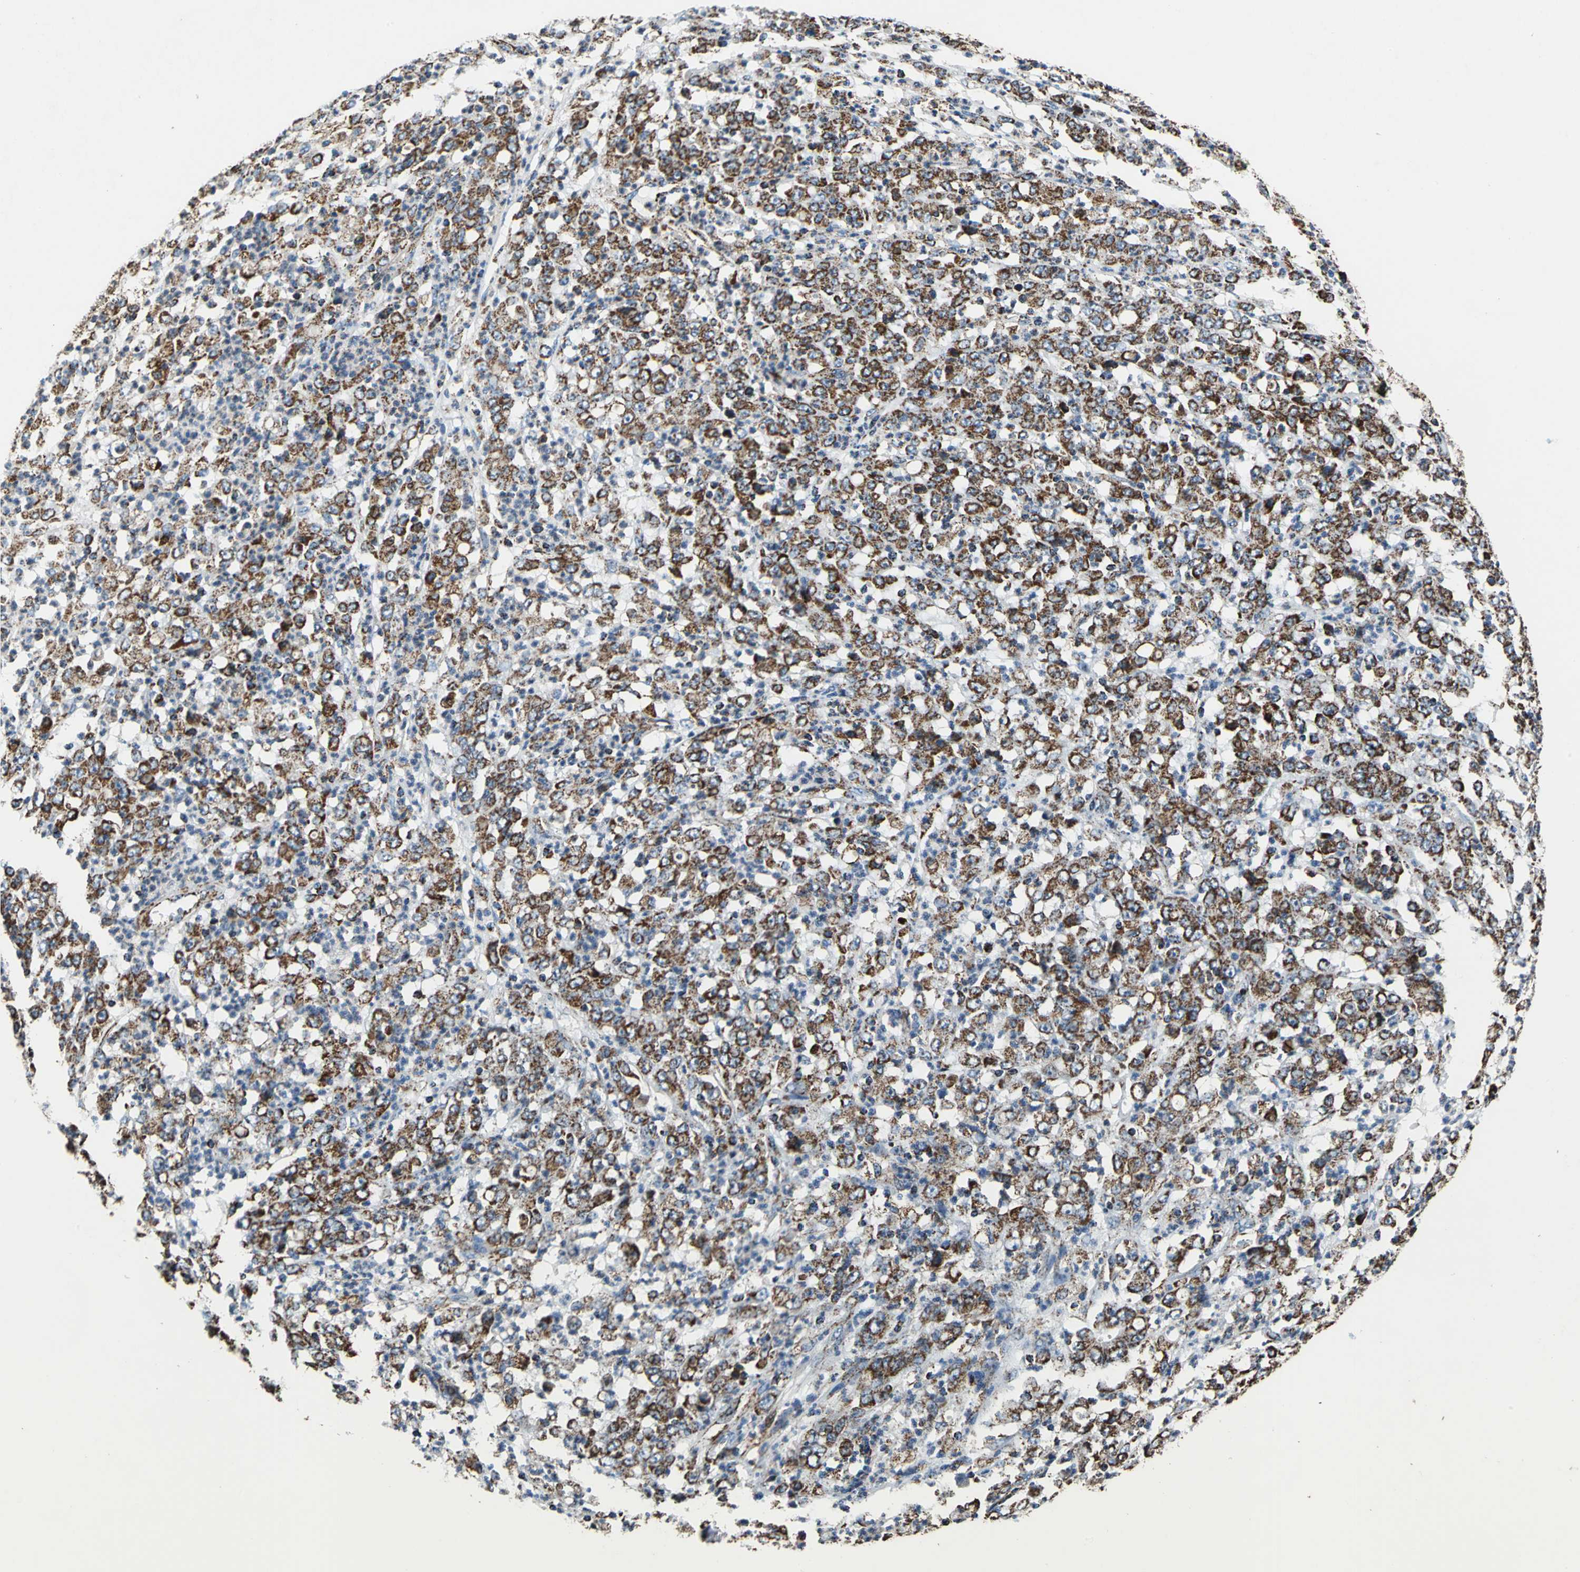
{"staining": {"intensity": "strong", "quantity": ">75%", "location": "cytoplasmic/membranous"}, "tissue": "stomach cancer", "cell_type": "Tumor cells", "image_type": "cancer", "snomed": [{"axis": "morphology", "description": "Adenocarcinoma, NOS"}, {"axis": "topography", "description": "Stomach, lower"}], "caption": "Immunohistochemistry staining of adenocarcinoma (stomach), which shows high levels of strong cytoplasmic/membranous staining in approximately >75% of tumor cells indicating strong cytoplasmic/membranous protein staining. The staining was performed using DAB (3,3'-diaminobenzidine) (brown) for protein detection and nuclei were counterstained in hematoxylin (blue).", "gene": "ECH1", "patient": {"sex": "female", "age": 71}}